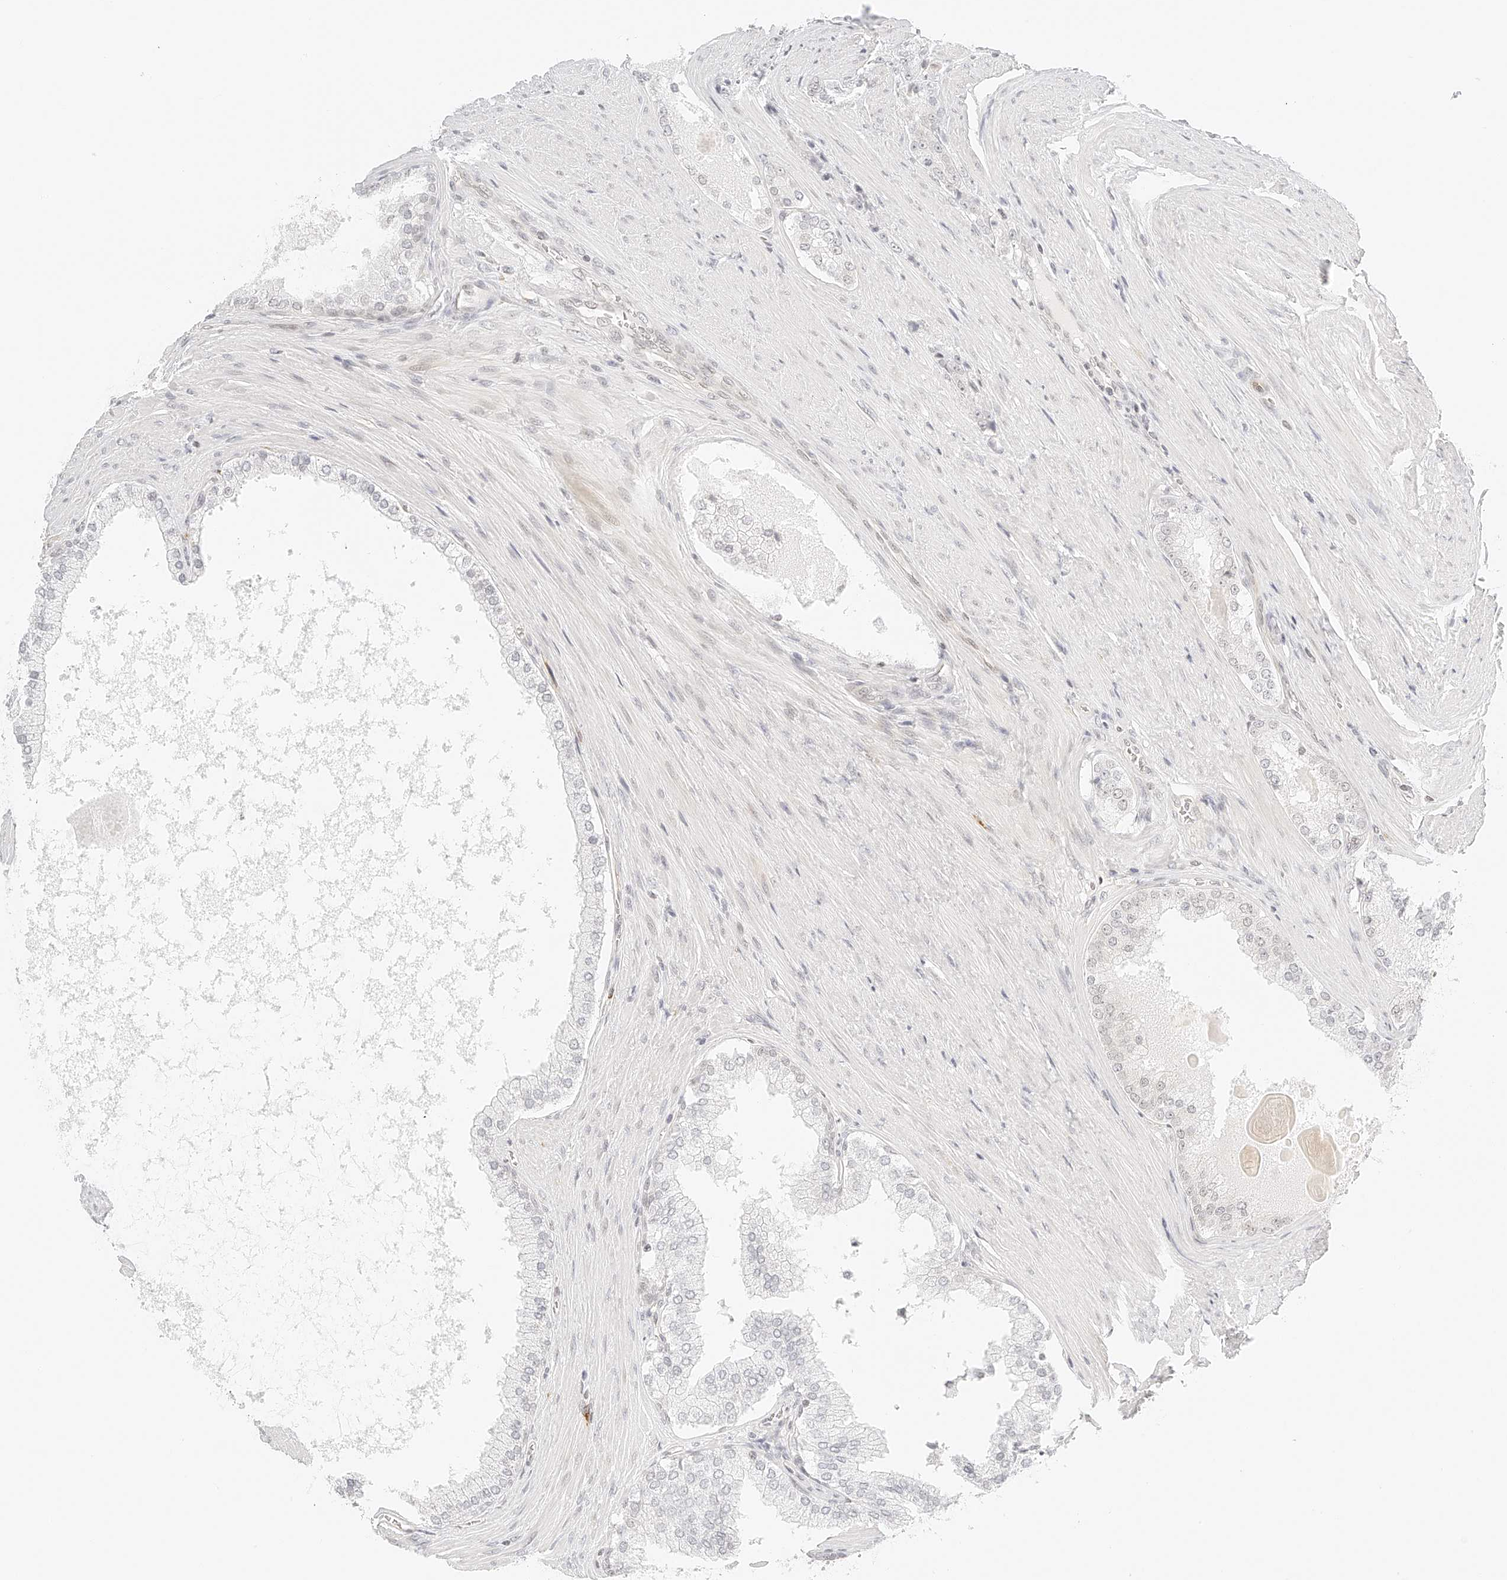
{"staining": {"intensity": "negative", "quantity": "none", "location": "none"}, "tissue": "prostate cancer", "cell_type": "Tumor cells", "image_type": "cancer", "snomed": [{"axis": "morphology", "description": "Adenocarcinoma, High grade"}, {"axis": "topography", "description": "Prostate"}], "caption": "A histopathology image of human prostate cancer (adenocarcinoma (high-grade)) is negative for staining in tumor cells. The staining is performed using DAB (3,3'-diaminobenzidine) brown chromogen with nuclei counter-stained in using hematoxylin.", "gene": "ZFP69", "patient": {"sex": "male", "age": 60}}